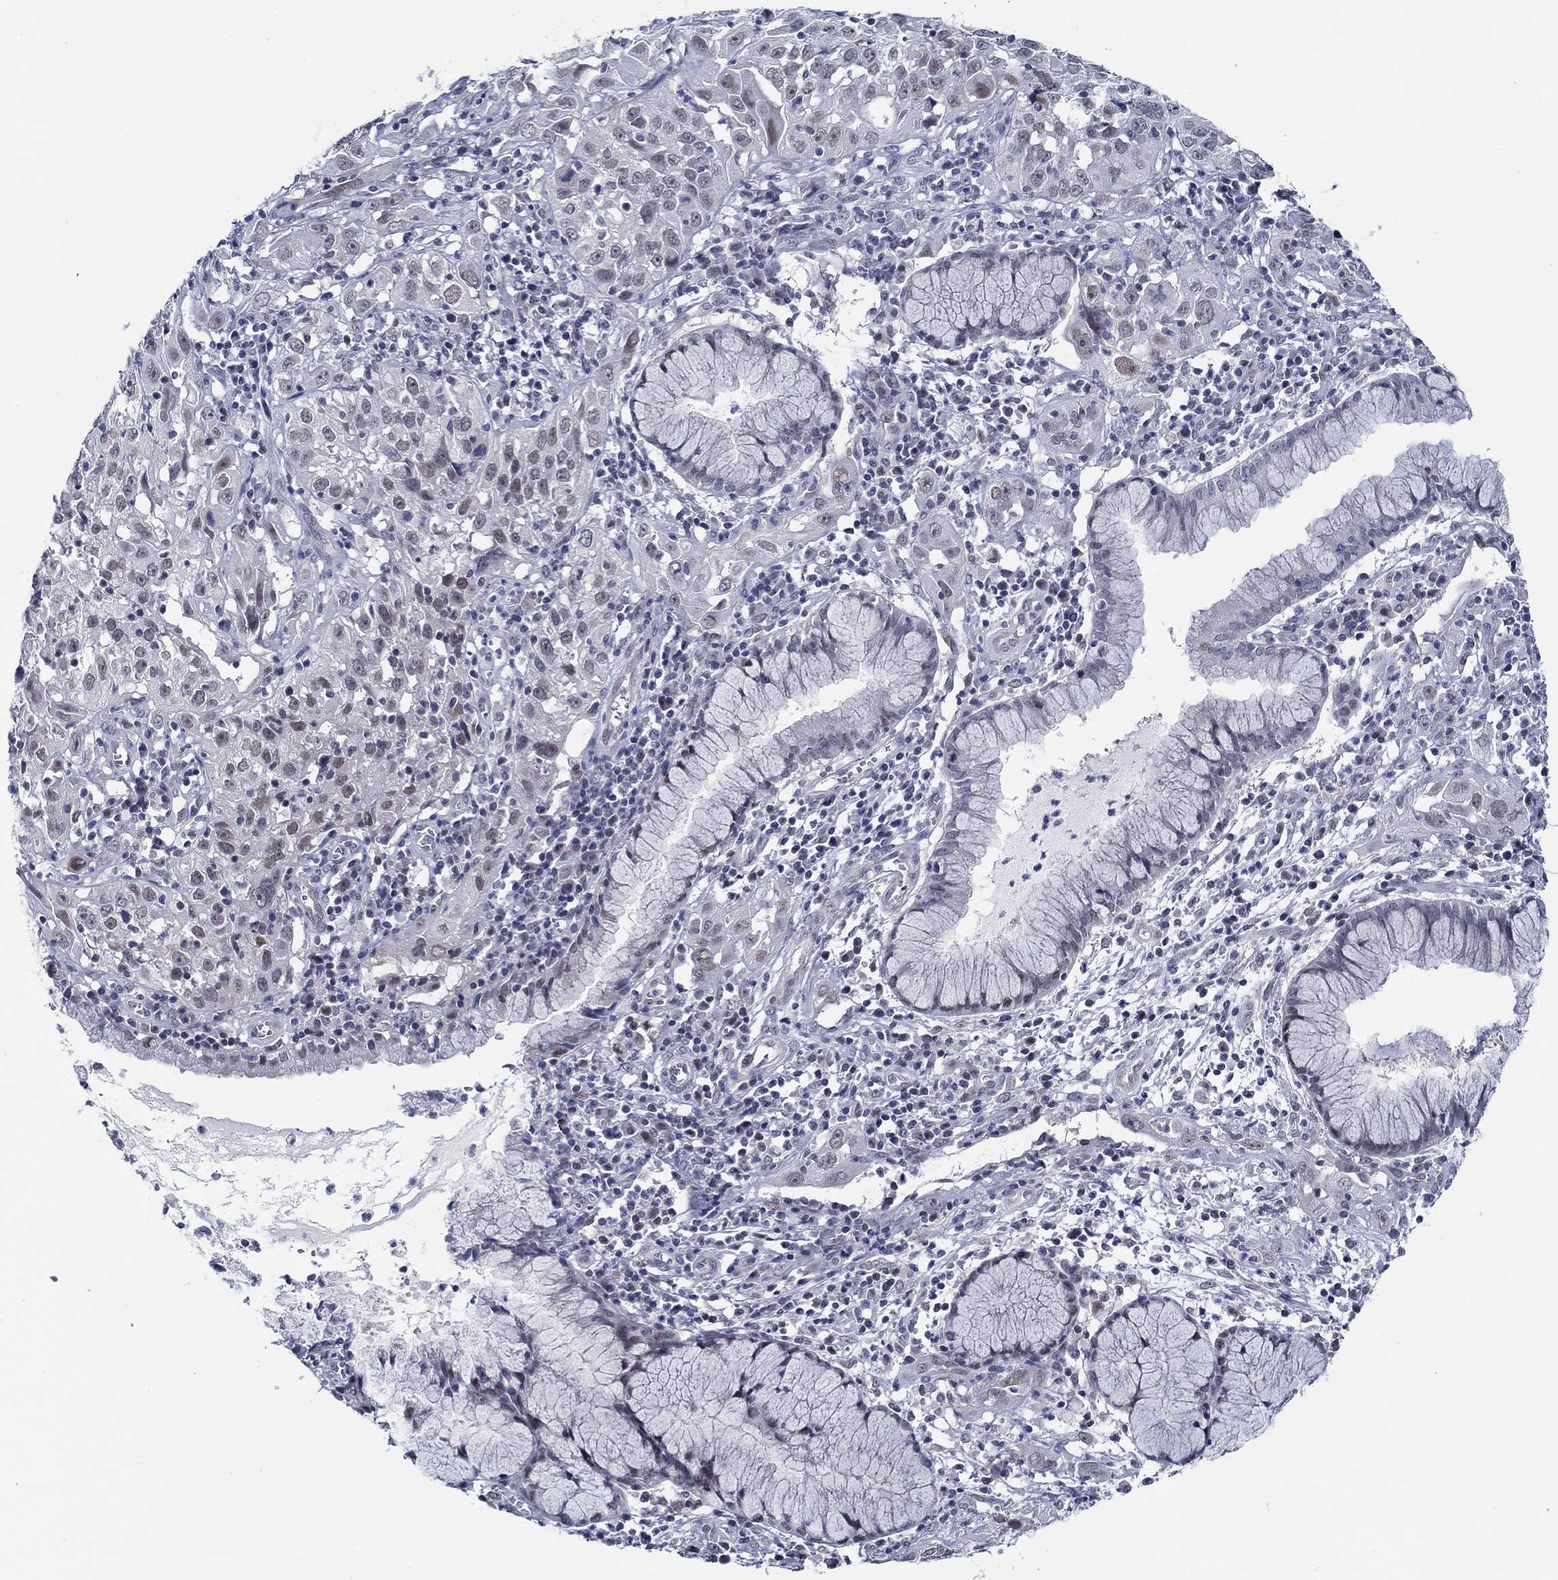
{"staining": {"intensity": "weak", "quantity": "<25%", "location": "nuclear"}, "tissue": "cervical cancer", "cell_type": "Tumor cells", "image_type": "cancer", "snomed": [{"axis": "morphology", "description": "Squamous cell carcinoma, NOS"}, {"axis": "topography", "description": "Cervix"}], "caption": "Squamous cell carcinoma (cervical) was stained to show a protein in brown. There is no significant positivity in tumor cells. (Stains: DAB (3,3'-diaminobenzidine) immunohistochemistry with hematoxylin counter stain, Microscopy: brightfield microscopy at high magnification).", "gene": "SLC34A1", "patient": {"sex": "female", "age": 32}}